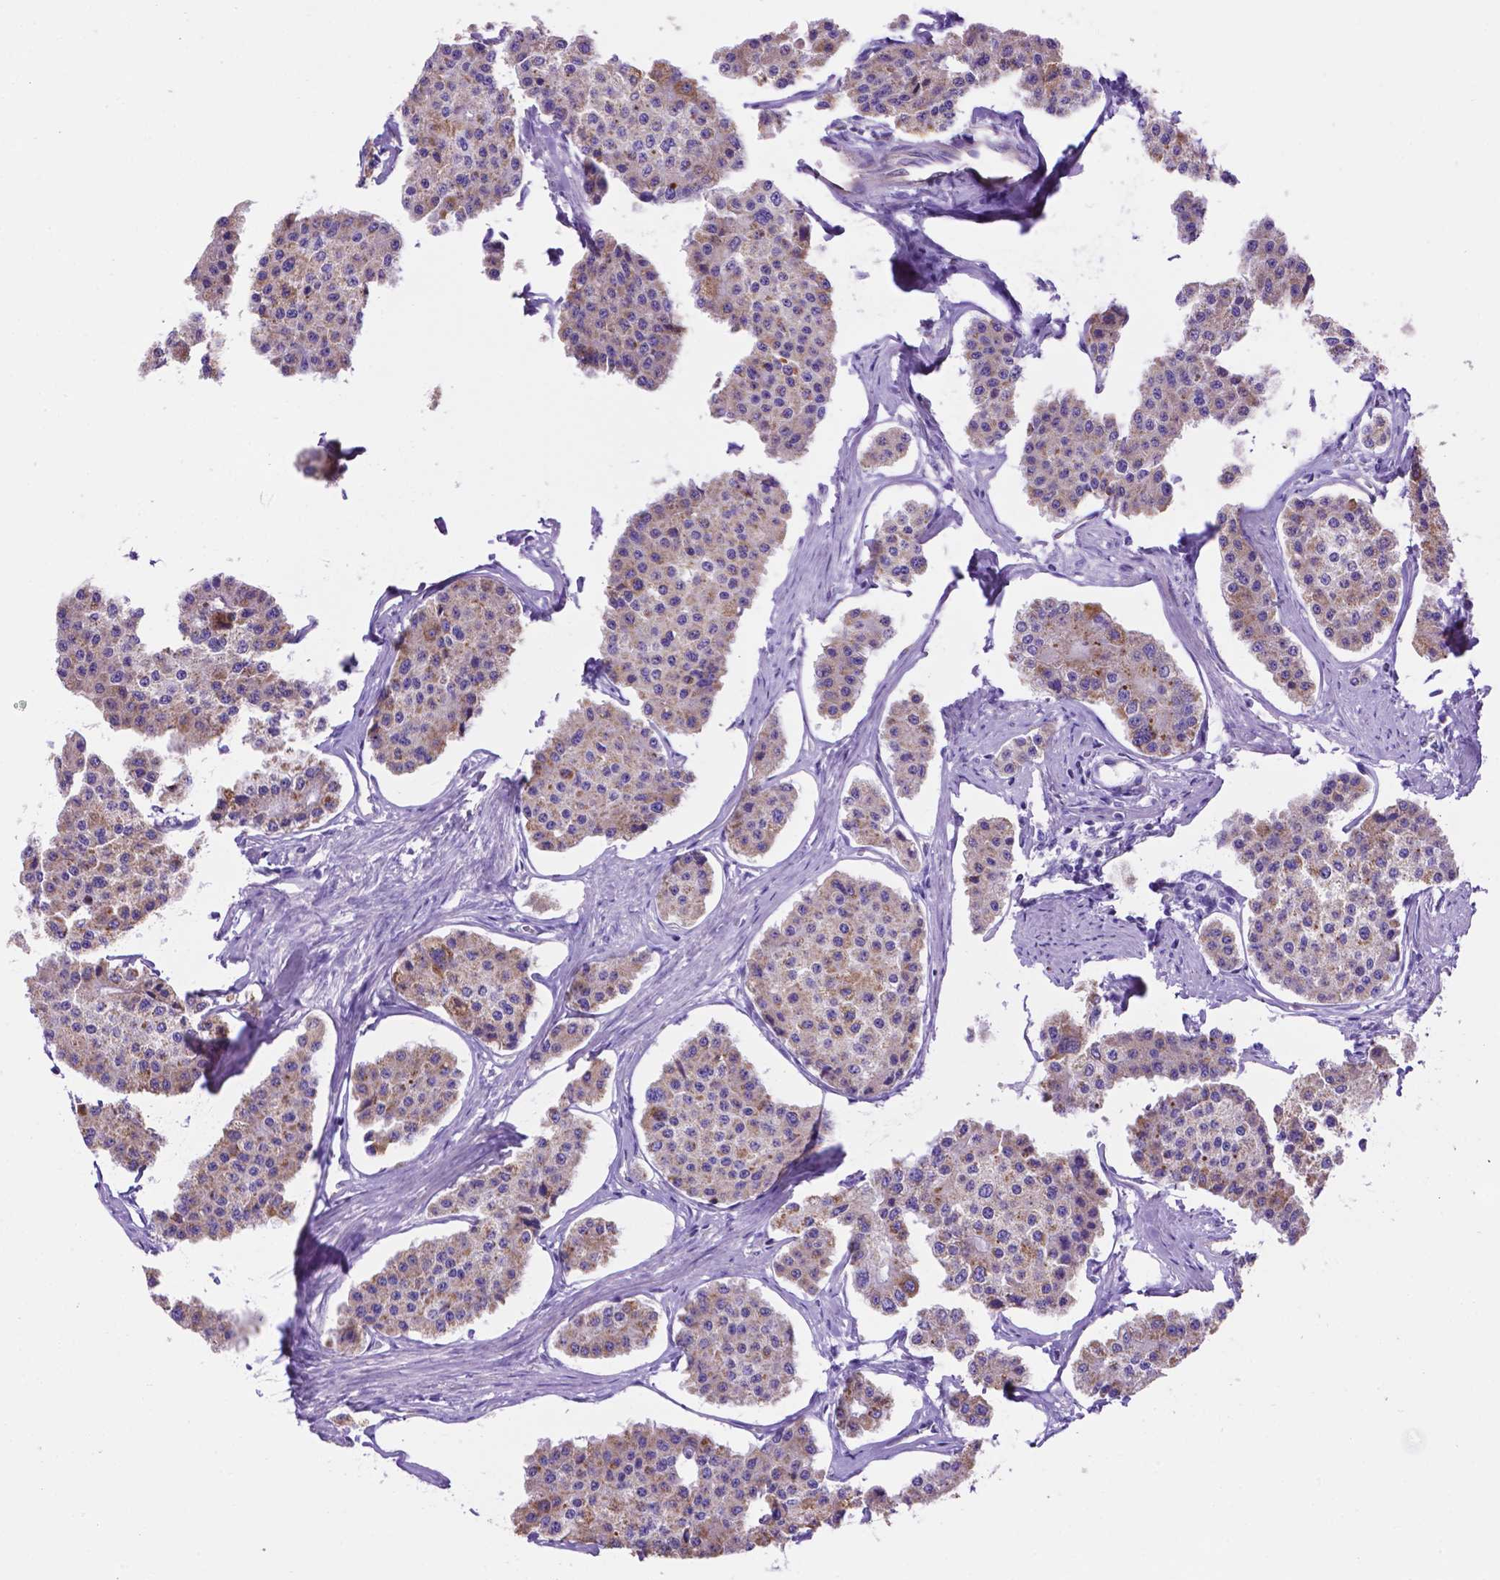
{"staining": {"intensity": "weak", "quantity": "25%-75%", "location": "cytoplasmic/membranous"}, "tissue": "carcinoid", "cell_type": "Tumor cells", "image_type": "cancer", "snomed": [{"axis": "morphology", "description": "Carcinoid, malignant, NOS"}, {"axis": "topography", "description": "Small intestine"}], "caption": "This image exhibits immunohistochemistry staining of human carcinoid, with low weak cytoplasmic/membranous expression in about 25%-75% of tumor cells.", "gene": "TMEM121B", "patient": {"sex": "female", "age": 65}}